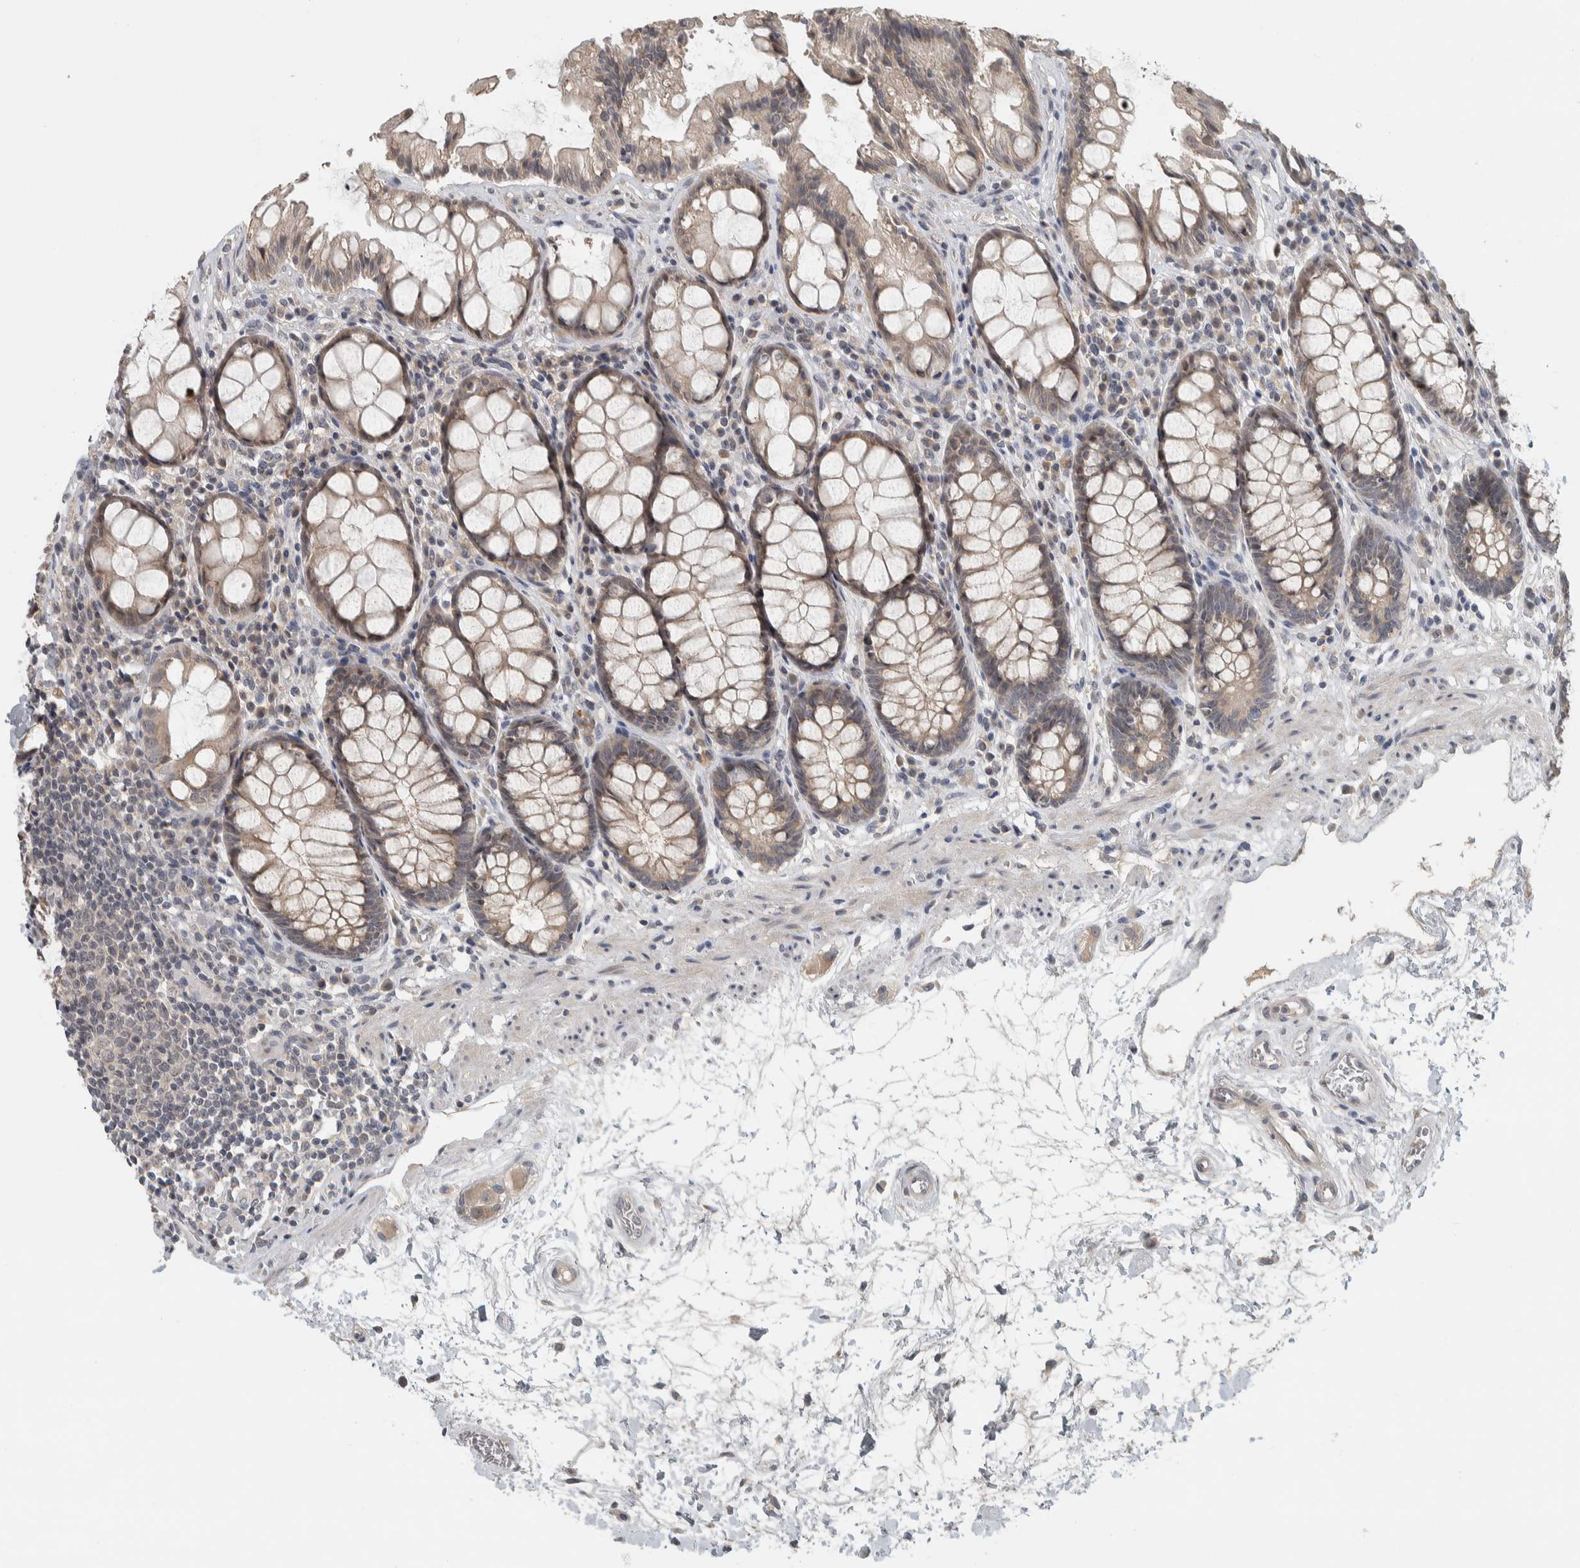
{"staining": {"intensity": "weak", "quantity": "<25%", "location": "cytoplasmic/membranous"}, "tissue": "rectum", "cell_type": "Glandular cells", "image_type": "normal", "snomed": [{"axis": "morphology", "description": "Normal tissue, NOS"}, {"axis": "topography", "description": "Rectum"}], "caption": "This is an immunohistochemistry image of normal rectum. There is no staining in glandular cells.", "gene": "AFP", "patient": {"sex": "male", "age": 64}}